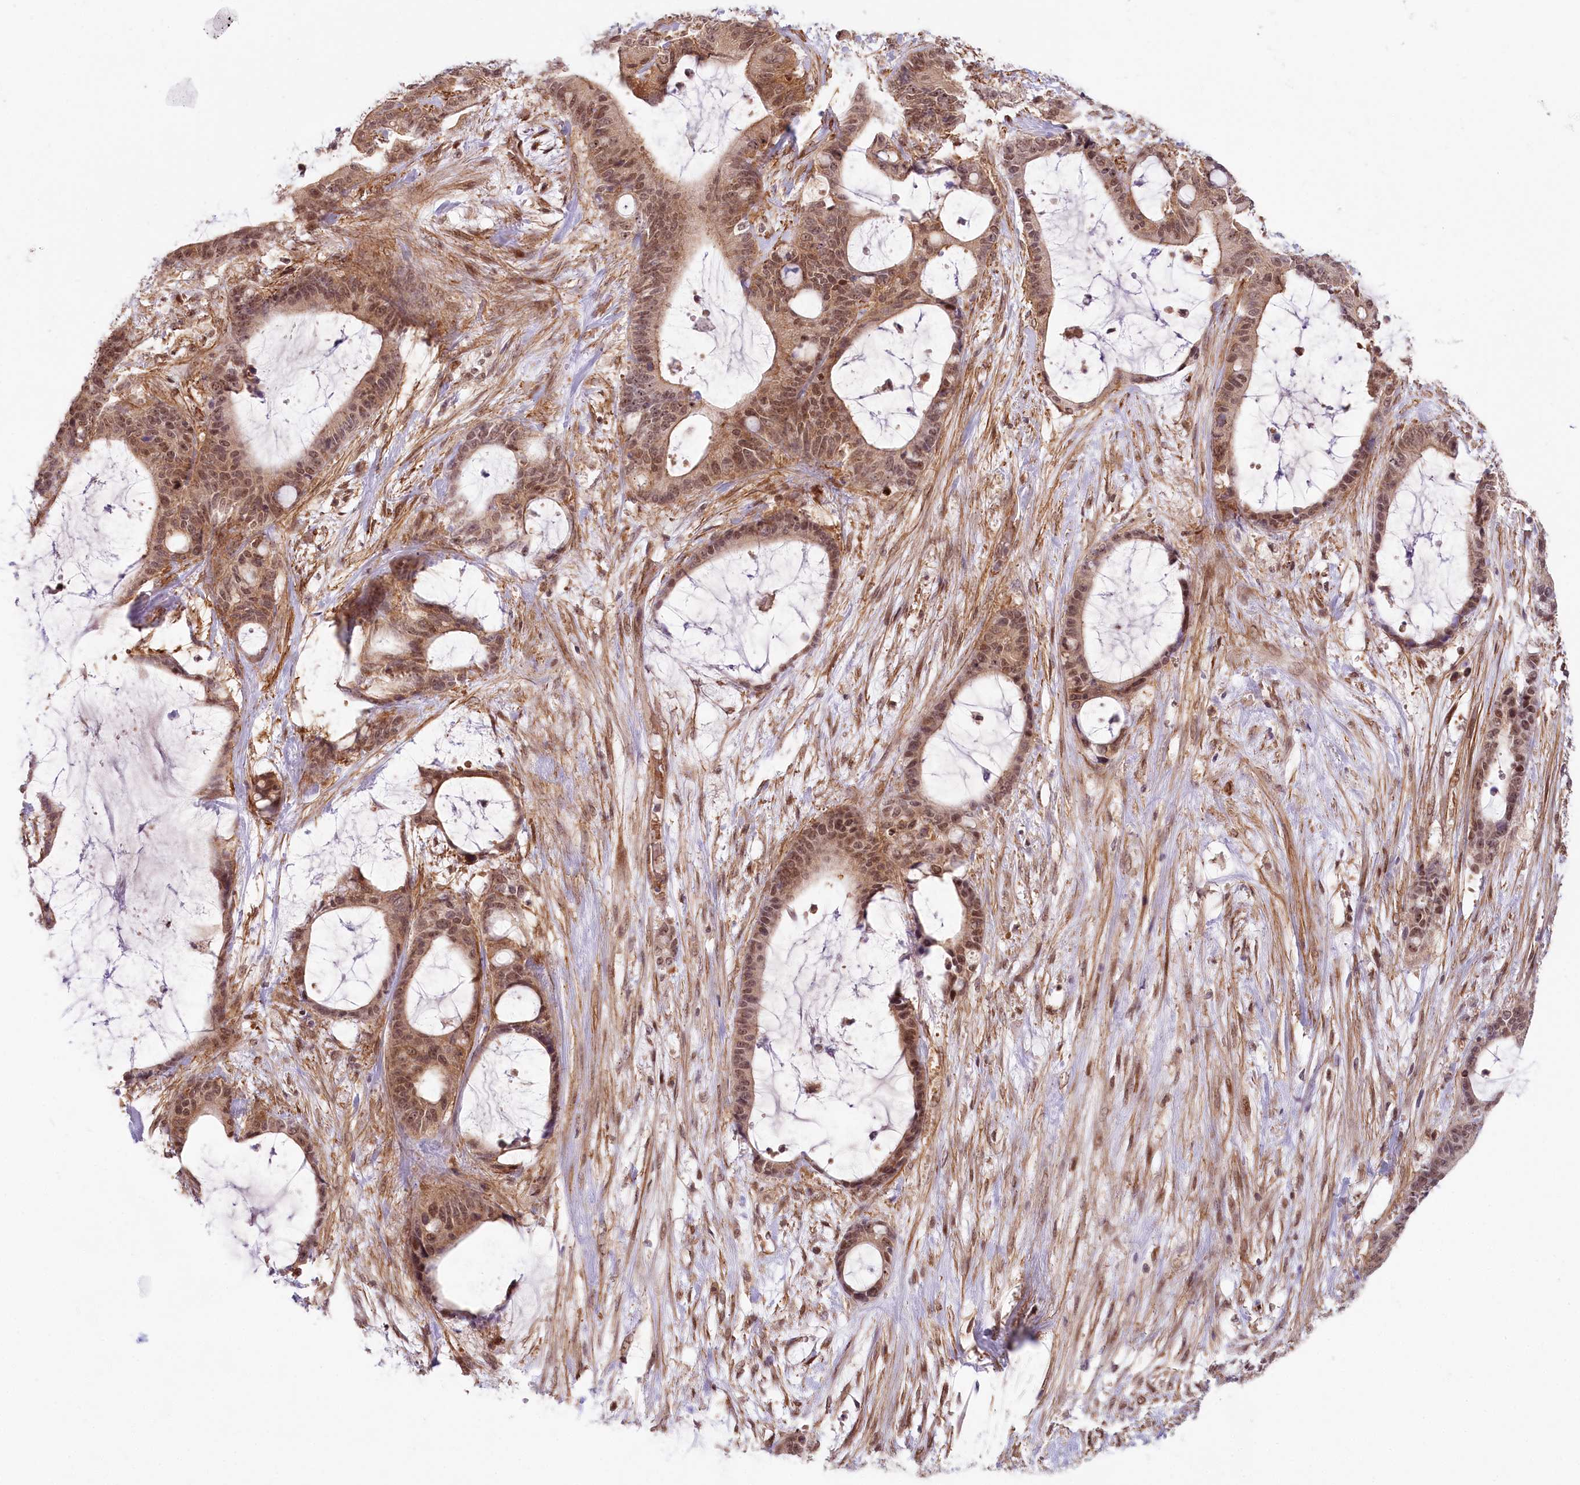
{"staining": {"intensity": "moderate", "quantity": ">75%", "location": "cytoplasmic/membranous,nuclear"}, "tissue": "liver cancer", "cell_type": "Tumor cells", "image_type": "cancer", "snomed": [{"axis": "morphology", "description": "Normal tissue, NOS"}, {"axis": "morphology", "description": "Cholangiocarcinoma"}, {"axis": "topography", "description": "Liver"}, {"axis": "topography", "description": "Peripheral nerve tissue"}], "caption": "Moderate cytoplasmic/membranous and nuclear staining is present in approximately >75% of tumor cells in liver cholangiocarcinoma.", "gene": "TUBGCP2", "patient": {"sex": "female", "age": 73}}